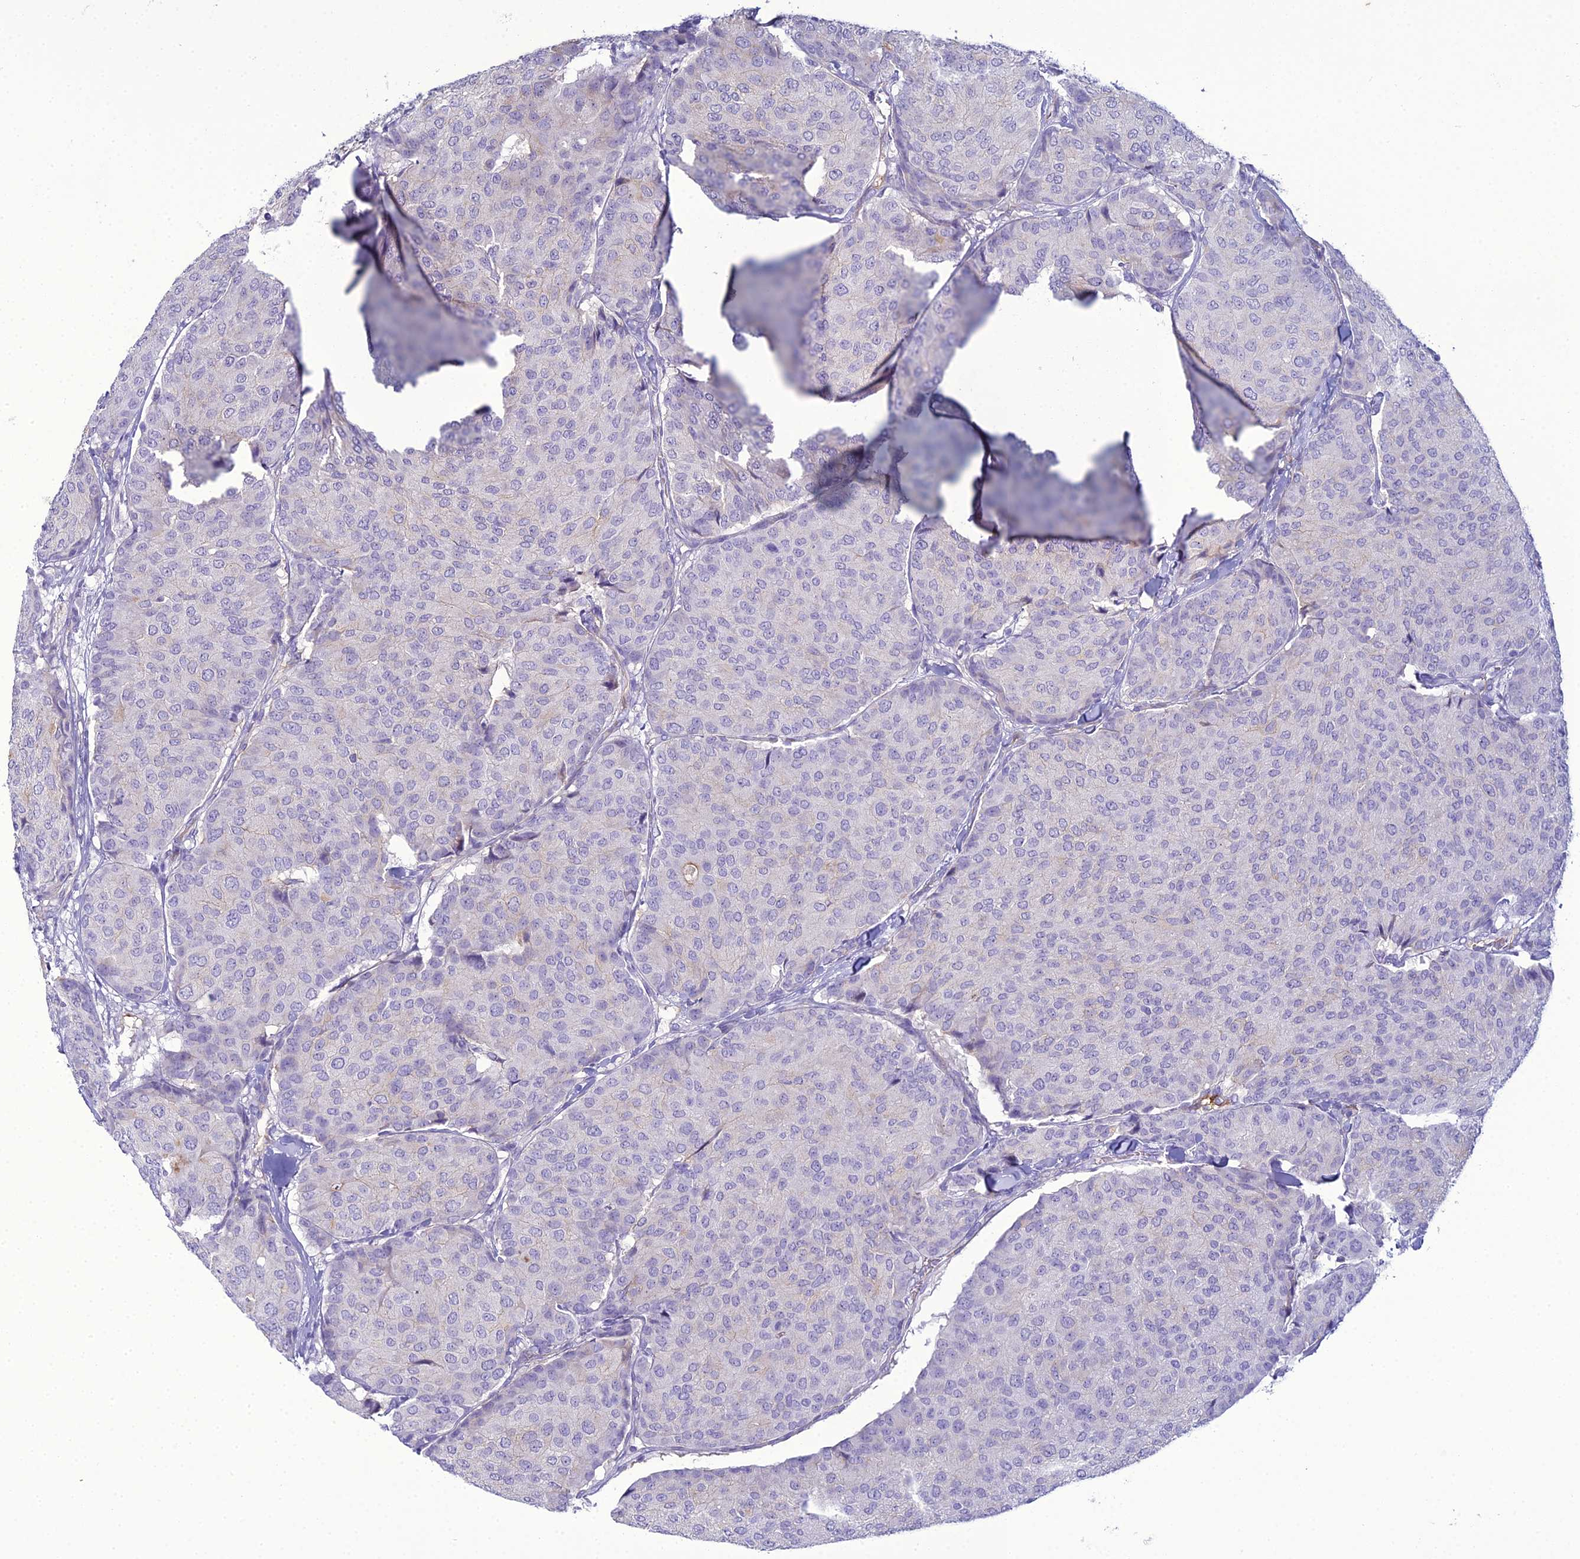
{"staining": {"intensity": "negative", "quantity": "none", "location": "none"}, "tissue": "breast cancer", "cell_type": "Tumor cells", "image_type": "cancer", "snomed": [{"axis": "morphology", "description": "Duct carcinoma"}, {"axis": "topography", "description": "Breast"}], "caption": "IHC of human breast cancer (invasive ductal carcinoma) exhibits no positivity in tumor cells.", "gene": "ACE", "patient": {"sex": "female", "age": 75}}